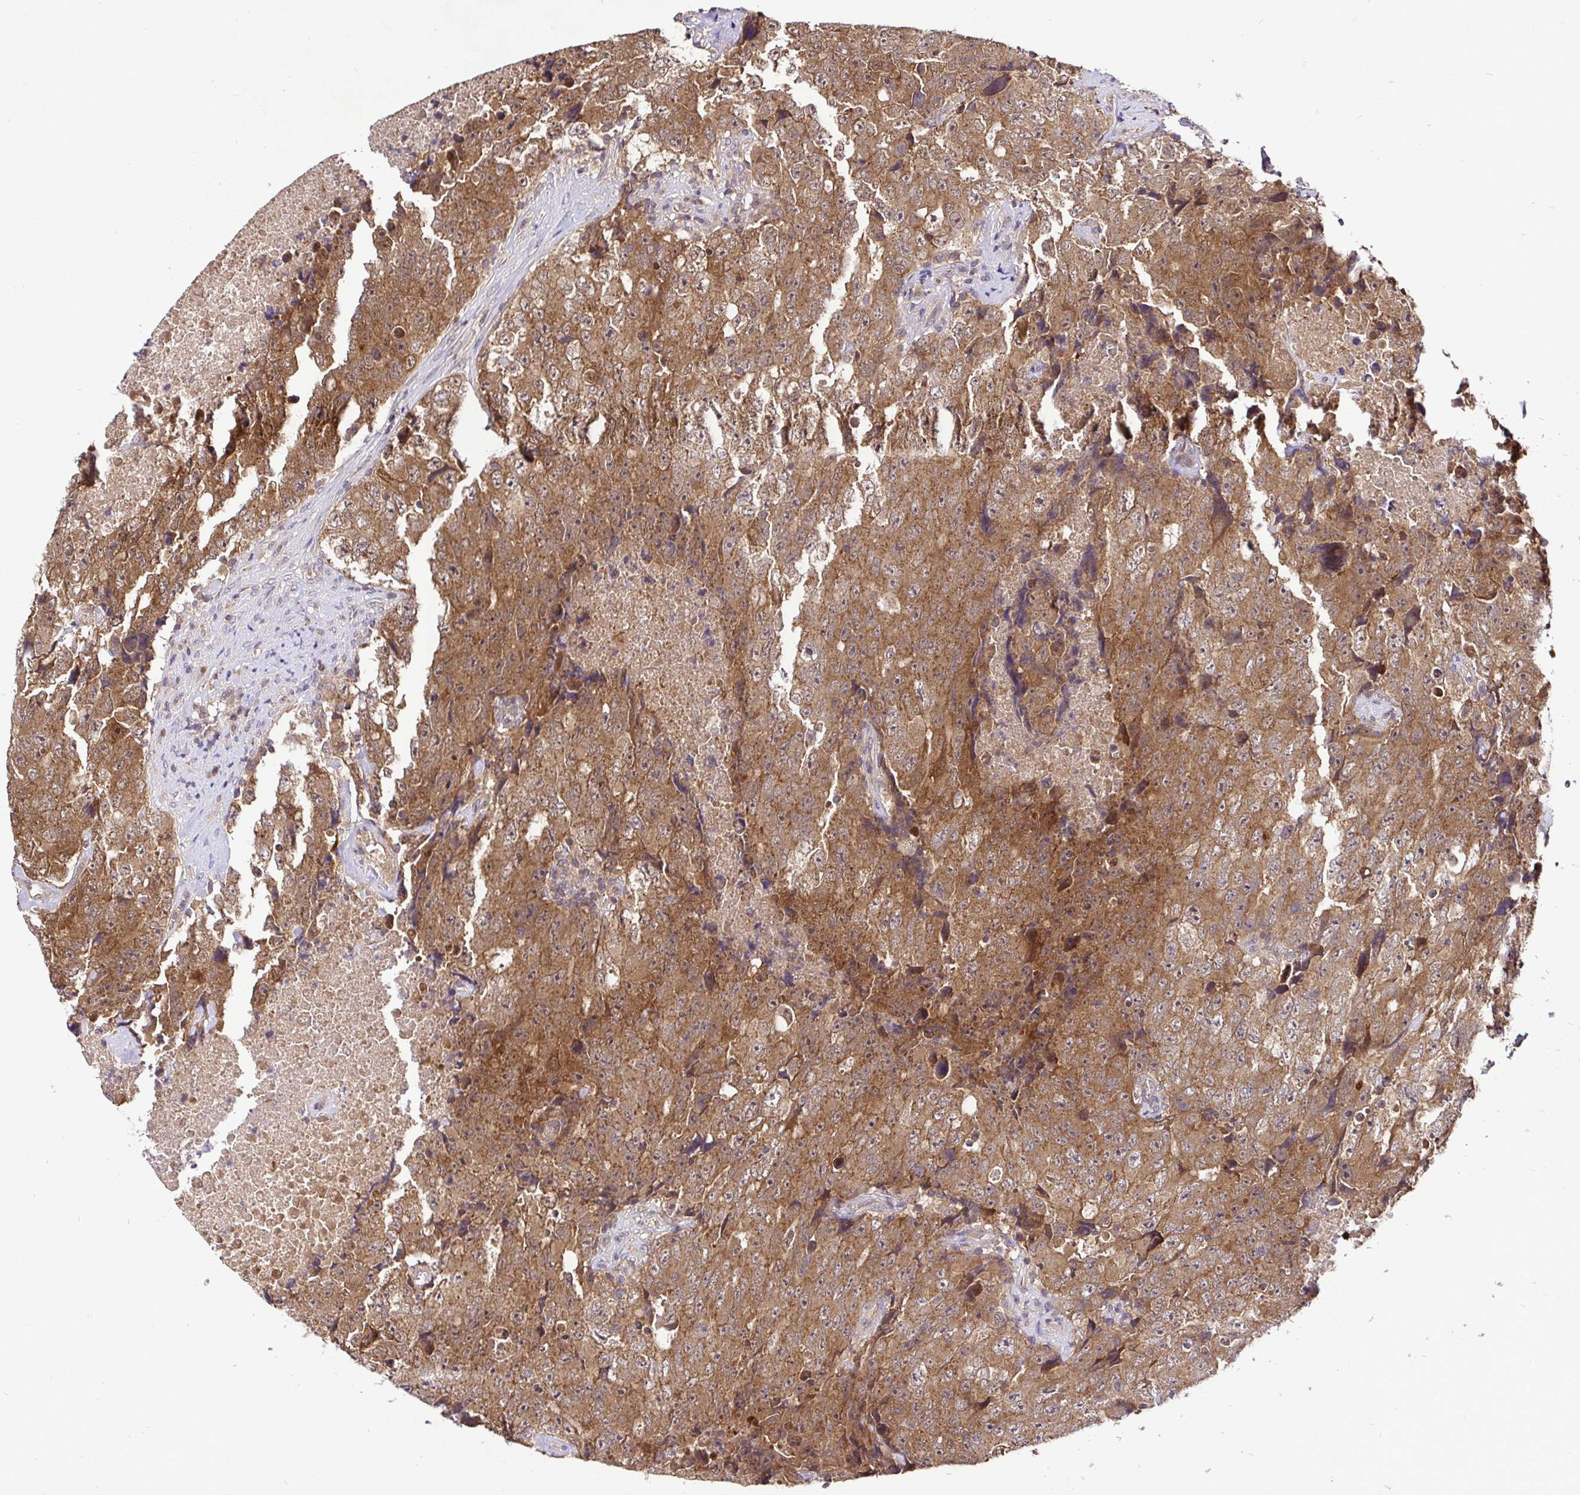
{"staining": {"intensity": "moderate", "quantity": ">75%", "location": "cytoplasmic/membranous,nuclear"}, "tissue": "testis cancer", "cell_type": "Tumor cells", "image_type": "cancer", "snomed": [{"axis": "morphology", "description": "Carcinoma, Embryonal, NOS"}, {"axis": "topography", "description": "Testis"}], "caption": "Embryonal carcinoma (testis) stained with immunohistochemistry displays moderate cytoplasmic/membranous and nuclear positivity in approximately >75% of tumor cells.", "gene": "UBE2M", "patient": {"sex": "male", "age": 24}}